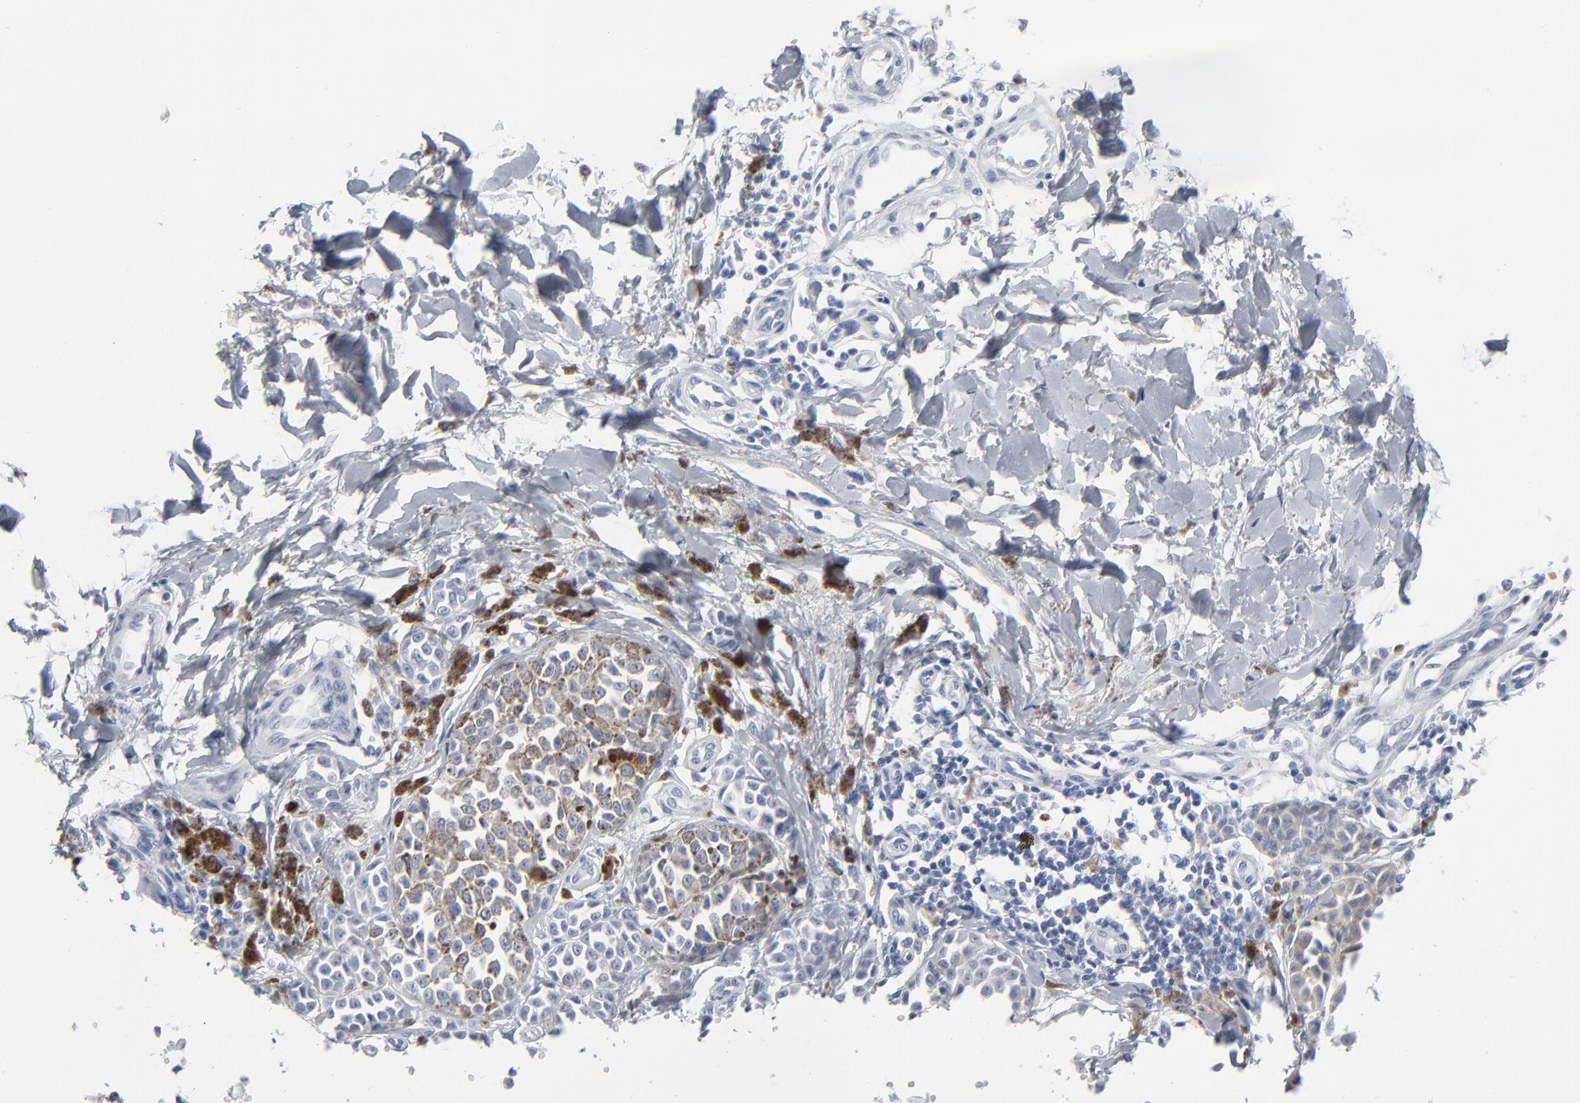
{"staining": {"intensity": "negative", "quantity": "none", "location": "none"}, "tissue": "melanoma", "cell_type": "Tumor cells", "image_type": "cancer", "snomed": [{"axis": "morphology", "description": "Malignant melanoma, NOS"}, {"axis": "topography", "description": "Skin"}], "caption": "Tumor cells show no significant staining in malignant melanoma.", "gene": "PAGE1", "patient": {"sex": "female", "age": 38}}